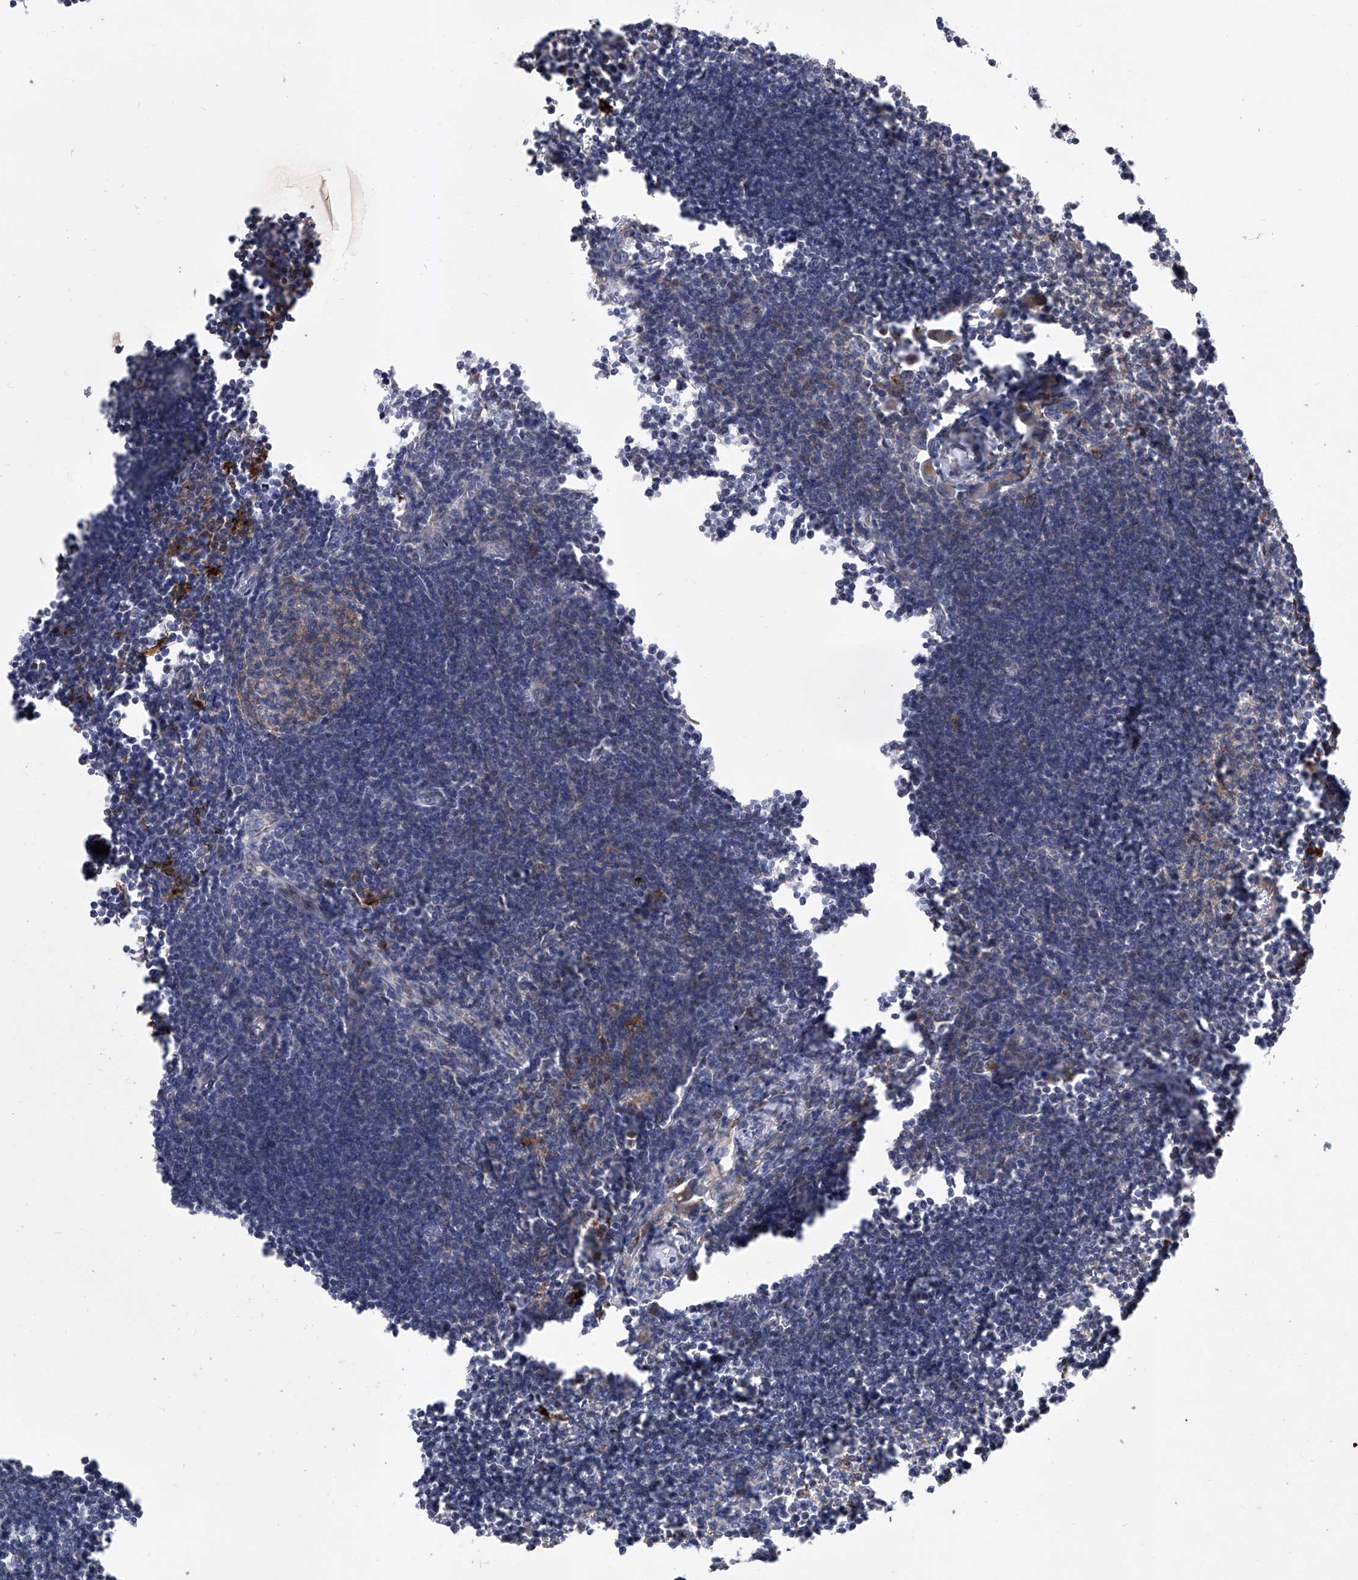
{"staining": {"intensity": "negative", "quantity": "none", "location": "none"}, "tissue": "lymph node", "cell_type": "Germinal center cells", "image_type": "normal", "snomed": [{"axis": "morphology", "description": "Normal tissue, NOS"}, {"axis": "morphology", "description": "Malignant melanoma, Metastatic site"}, {"axis": "topography", "description": "Lymph node"}], "caption": "Immunohistochemistry (IHC) image of normal lymph node: lymph node stained with DAB shows no significant protein positivity in germinal center cells.", "gene": "ENSG00000250424", "patient": {"sex": "male", "age": 41}}